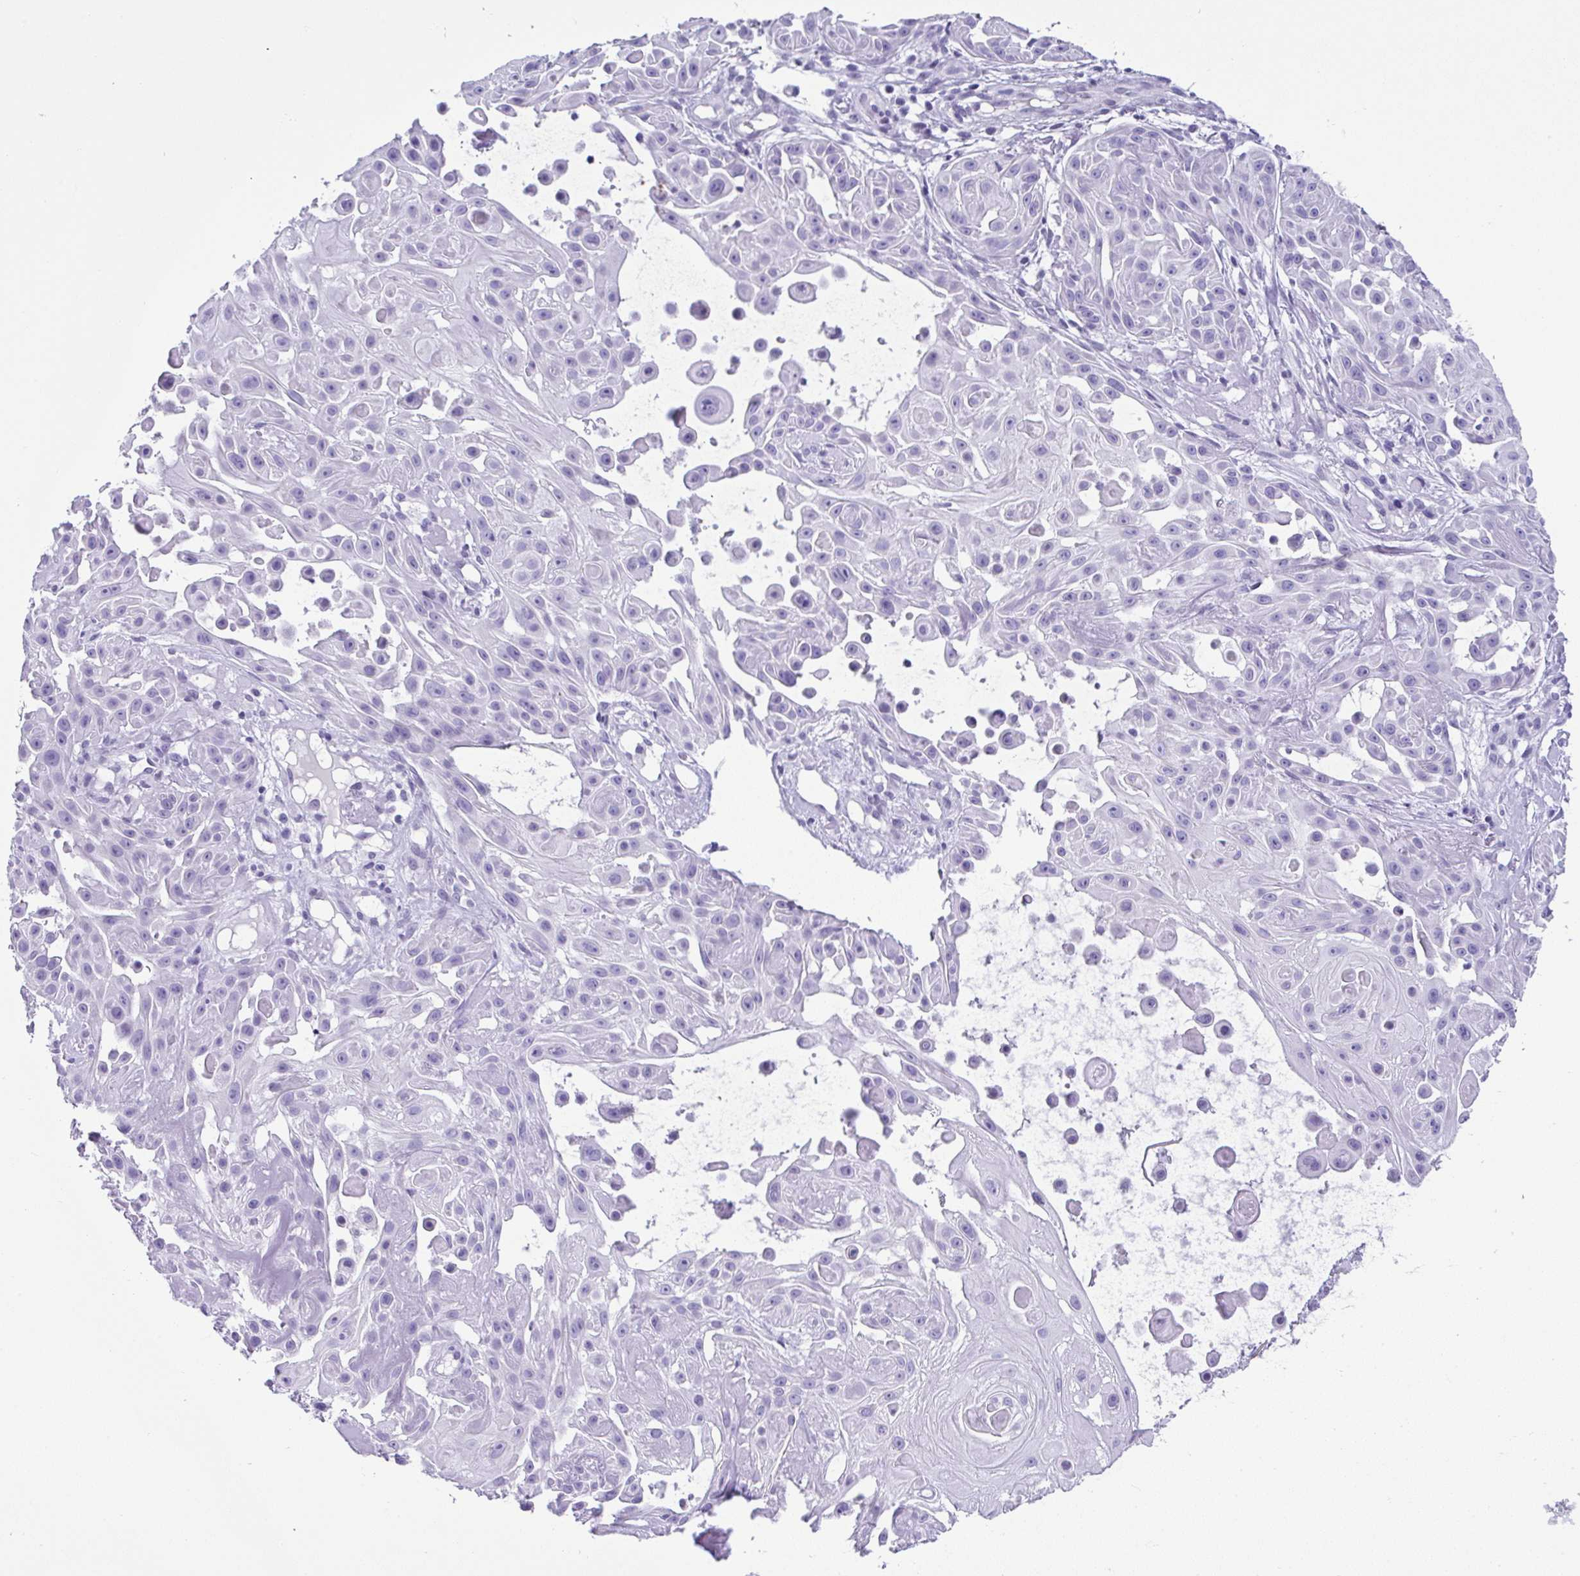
{"staining": {"intensity": "negative", "quantity": "none", "location": "none"}, "tissue": "skin cancer", "cell_type": "Tumor cells", "image_type": "cancer", "snomed": [{"axis": "morphology", "description": "Squamous cell carcinoma, NOS"}, {"axis": "topography", "description": "Skin"}], "caption": "Skin cancer (squamous cell carcinoma) was stained to show a protein in brown. There is no significant staining in tumor cells.", "gene": "RNF183", "patient": {"sex": "male", "age": 91}}